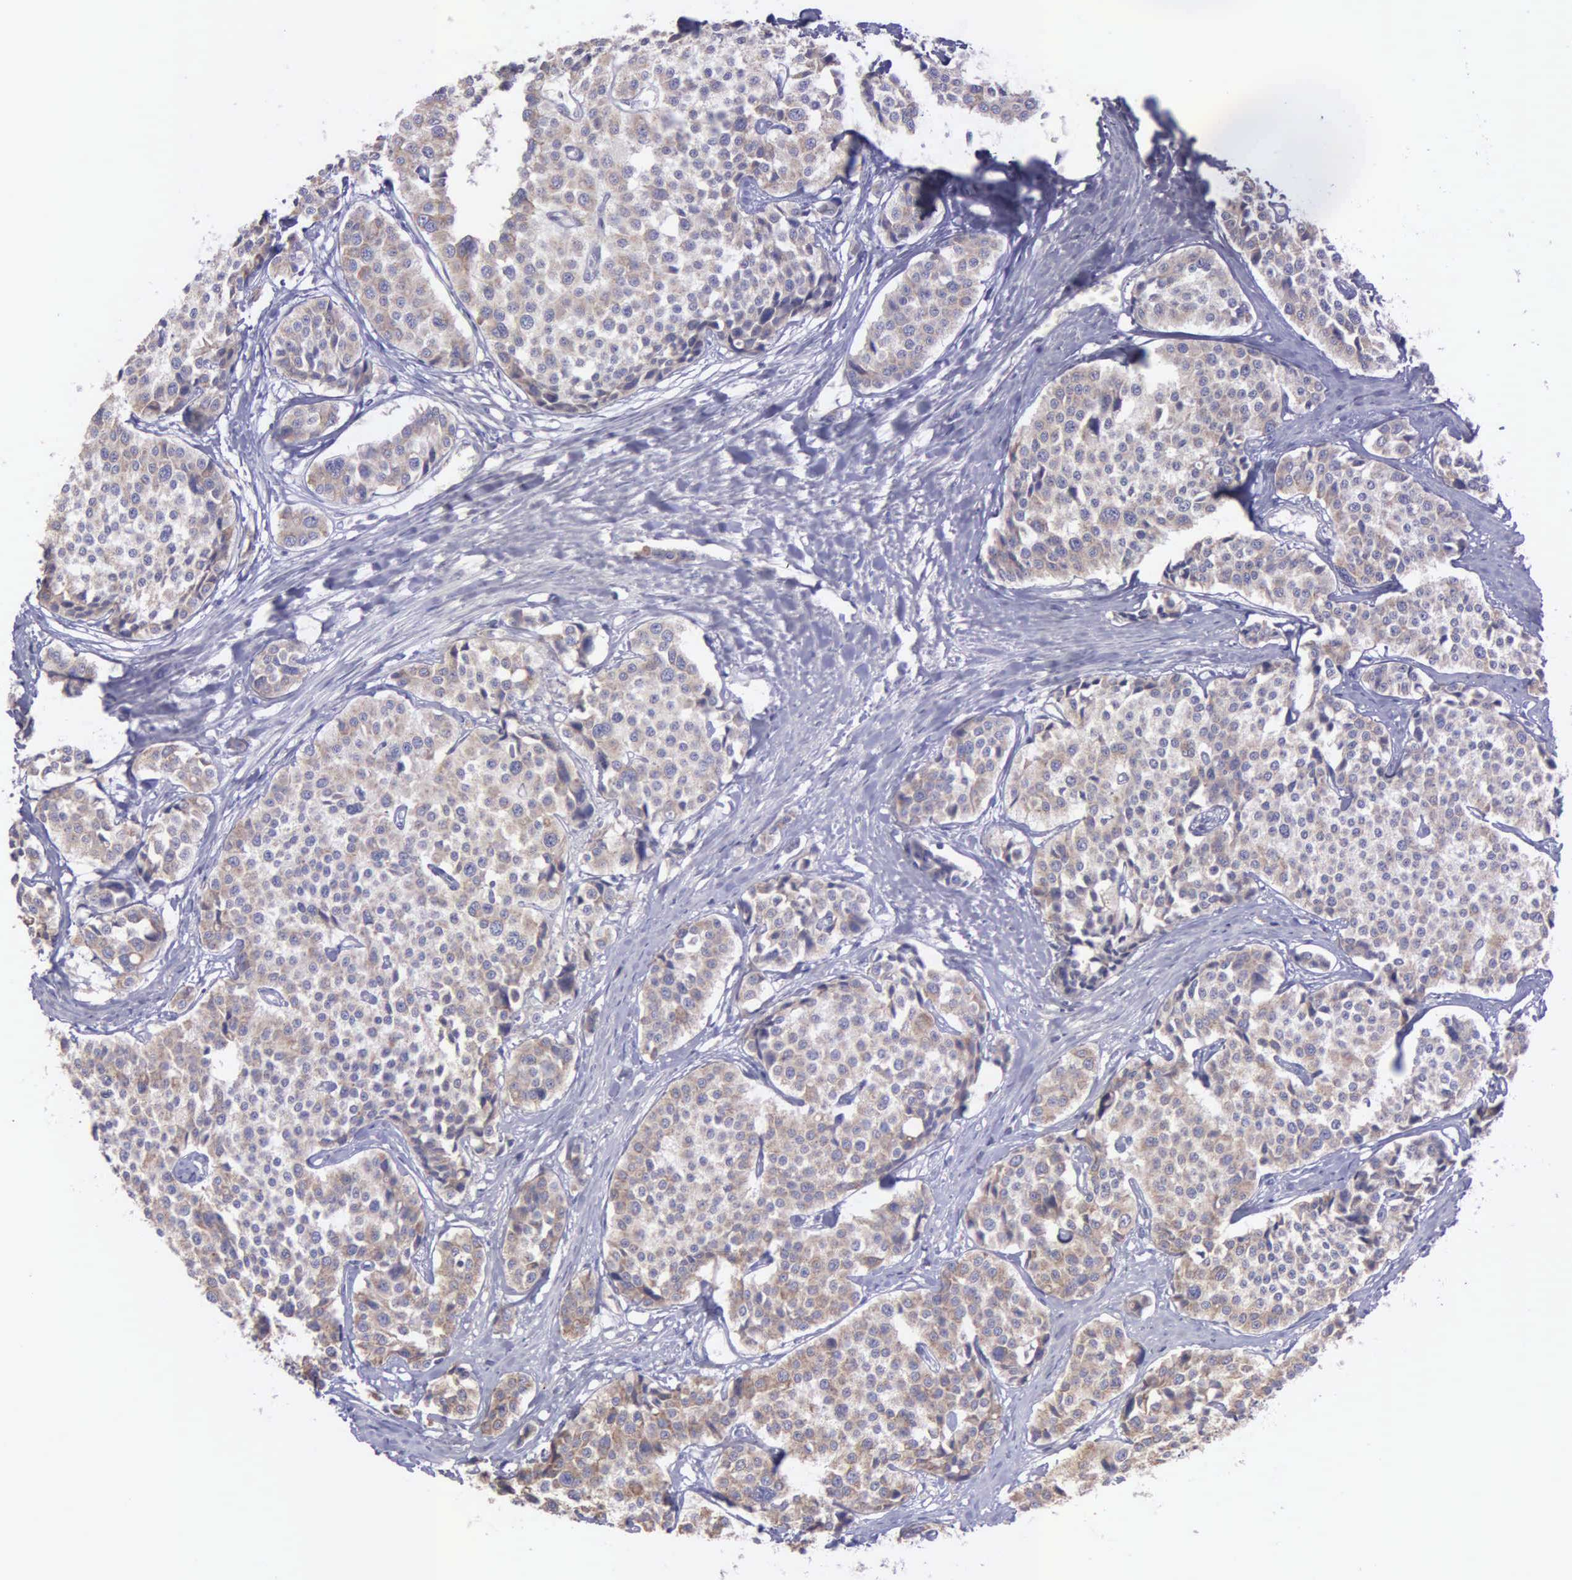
{"staining": {"intensity": "weak", "quantity": ">75%", "location": "cytoplasmic/membranous"}, "tissue": "carcinoid", "cell_type": "Tumor cells", "image_type": "cancer", "snomed": [{"axis": "morphology", "description": "Carcinoid, malignant, NOS"}, {"axis": "topography", "description": "Small intestine"}], "caption": "Tumor cells display low levels of weak cytoplasmic/membranous staining in approximately >75% of cells in carcinoid (malignant).", "gene": "MIA2", "patient": {"sex": "male", "age": 60}}